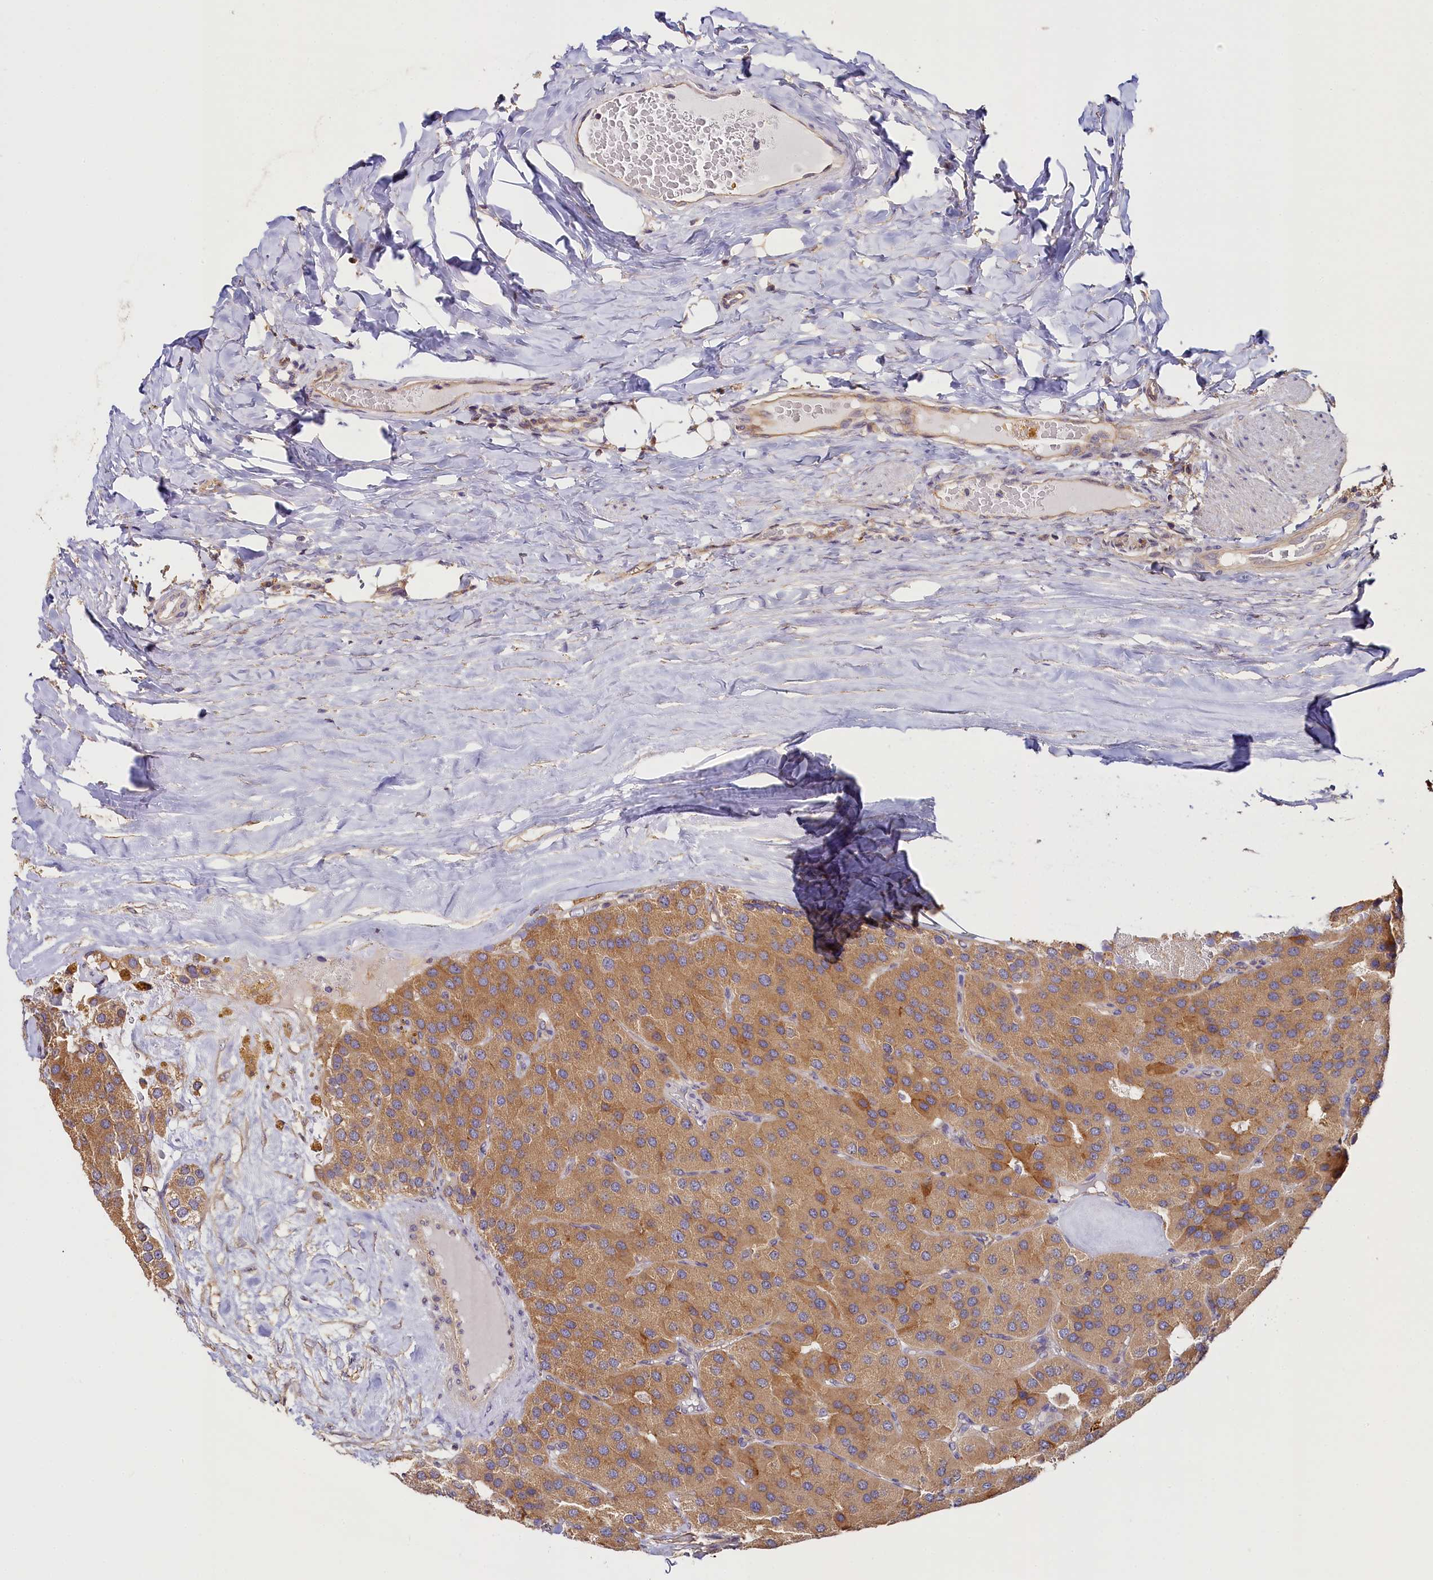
{"staining": {"intensity": "moderate", "quantity": ">75%", "location": "cytoplasmic/membranous"}, "tissue": "parathyroid gland", "cell_type": "Glandular cells", "image_type": "normal", "snomed": [{"axis": "morphology", "description": "Normal tissue, NOS"}, {"axis": "morphology", "description": "Adenoma, NOS"}, {"axis": "topography", "description": "Parathyroid gland"}], "caption": "This is a photomicrograph of IHC staining of normal parathyroid gland, which shows moderate staining in the cytoplasmic/membranous of glandular cells.", "gene": "KATNB1", "patient": {"sex": "female", "age": 86}}